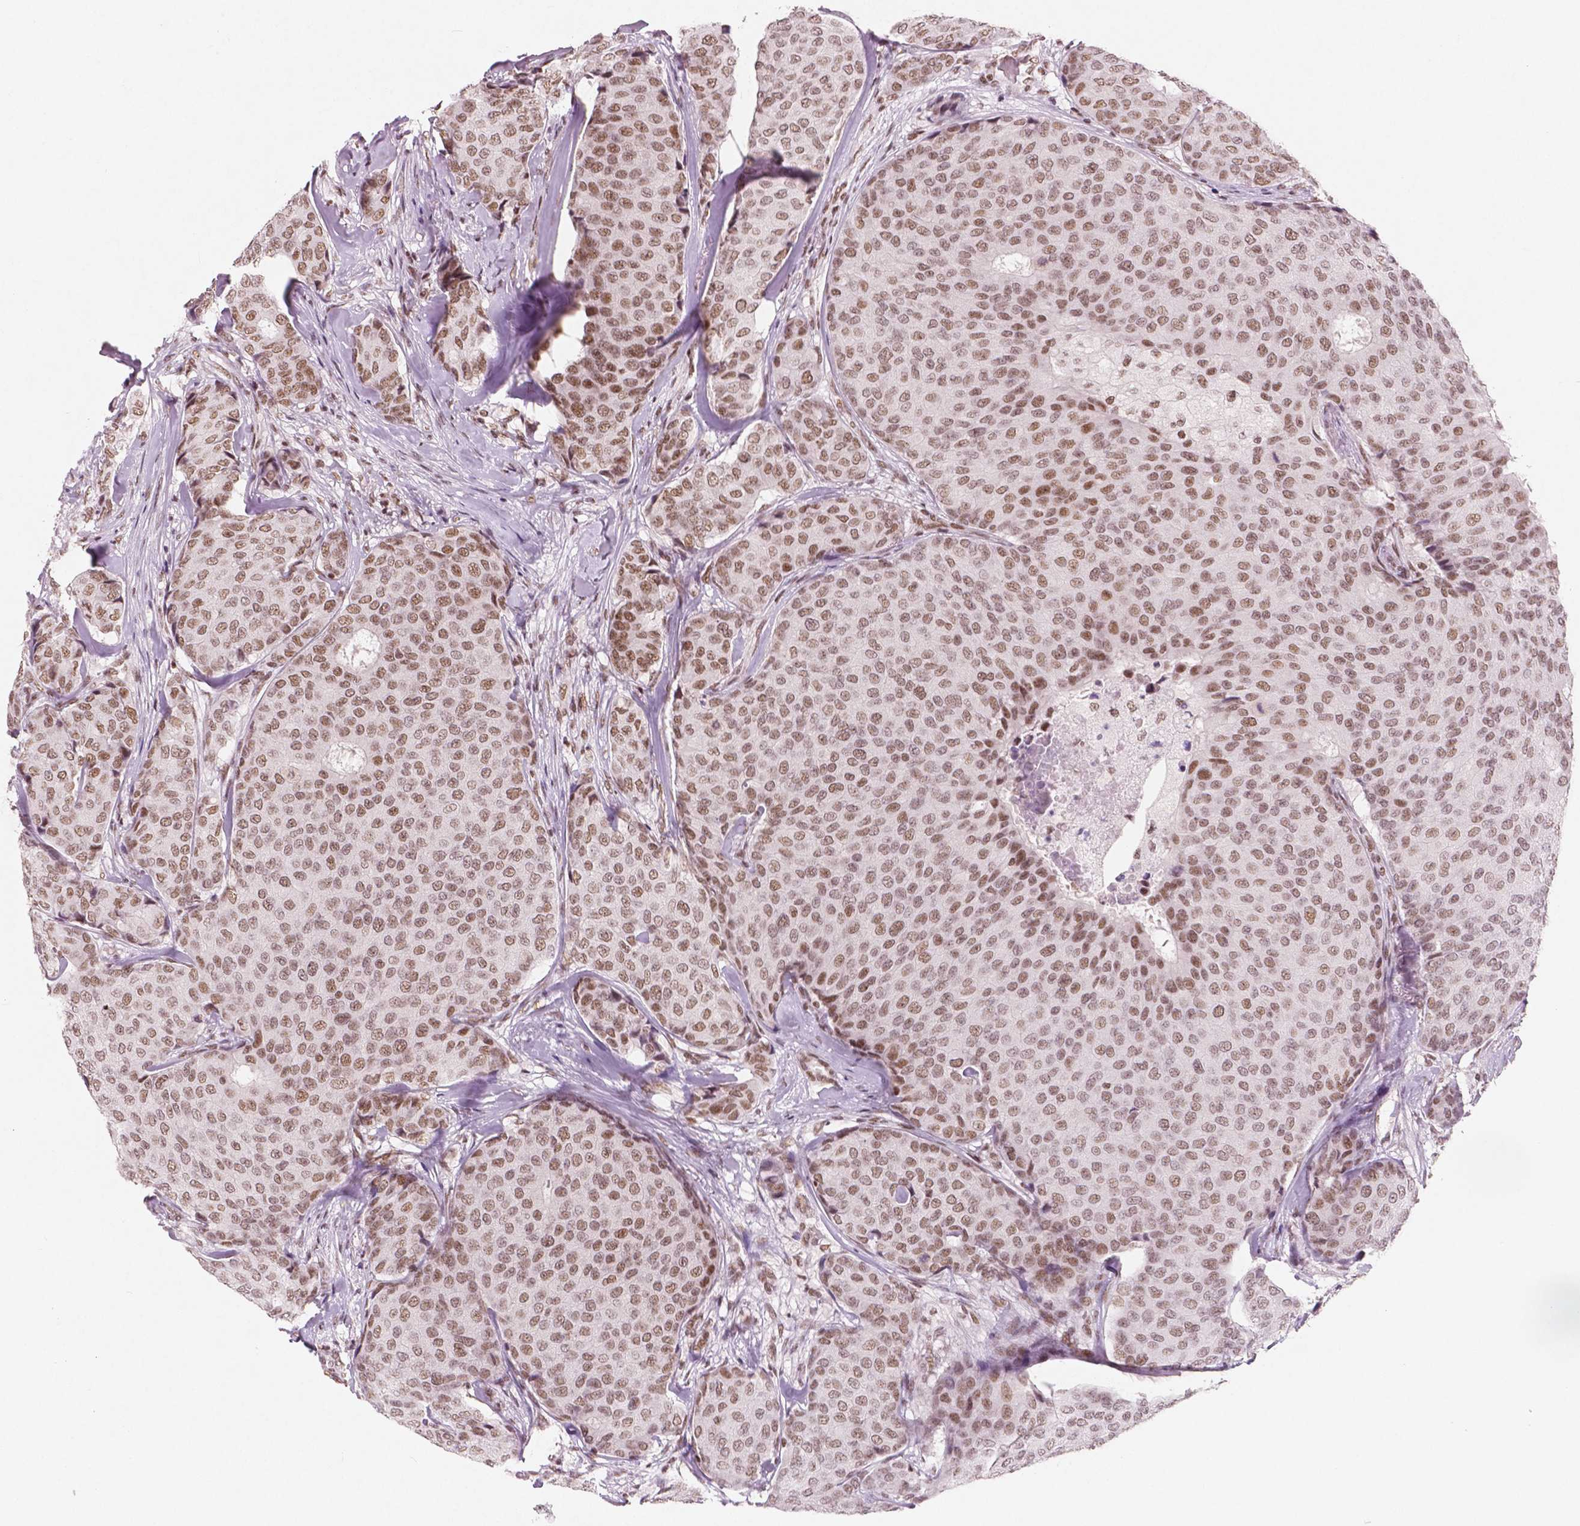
{"staining": {"intensity": "moderate", "quantity": ">75%", "location": "nuclear"}, "tissue": "breast cancer", "cell_type": "Tumor cells", "image_type": "cancer", "snomed": [{"axis": "morphology", "description": "Duct carcinoma"}, {"axis": "topography", "description": "Breast"}], "caption": "Immunohistochemical staining of intraductal carcinoma (breast) shows medium levels of moderate nuclear expression in about >75% of tumor cells. Using DAB (3,3'-diaminobenzidine) (brown) and hematoxylin (blue) stains, captured at high magnification using brightfield microscopy.", "gene": "BRD4", "patient": {"sex": "female", "age": 75}}